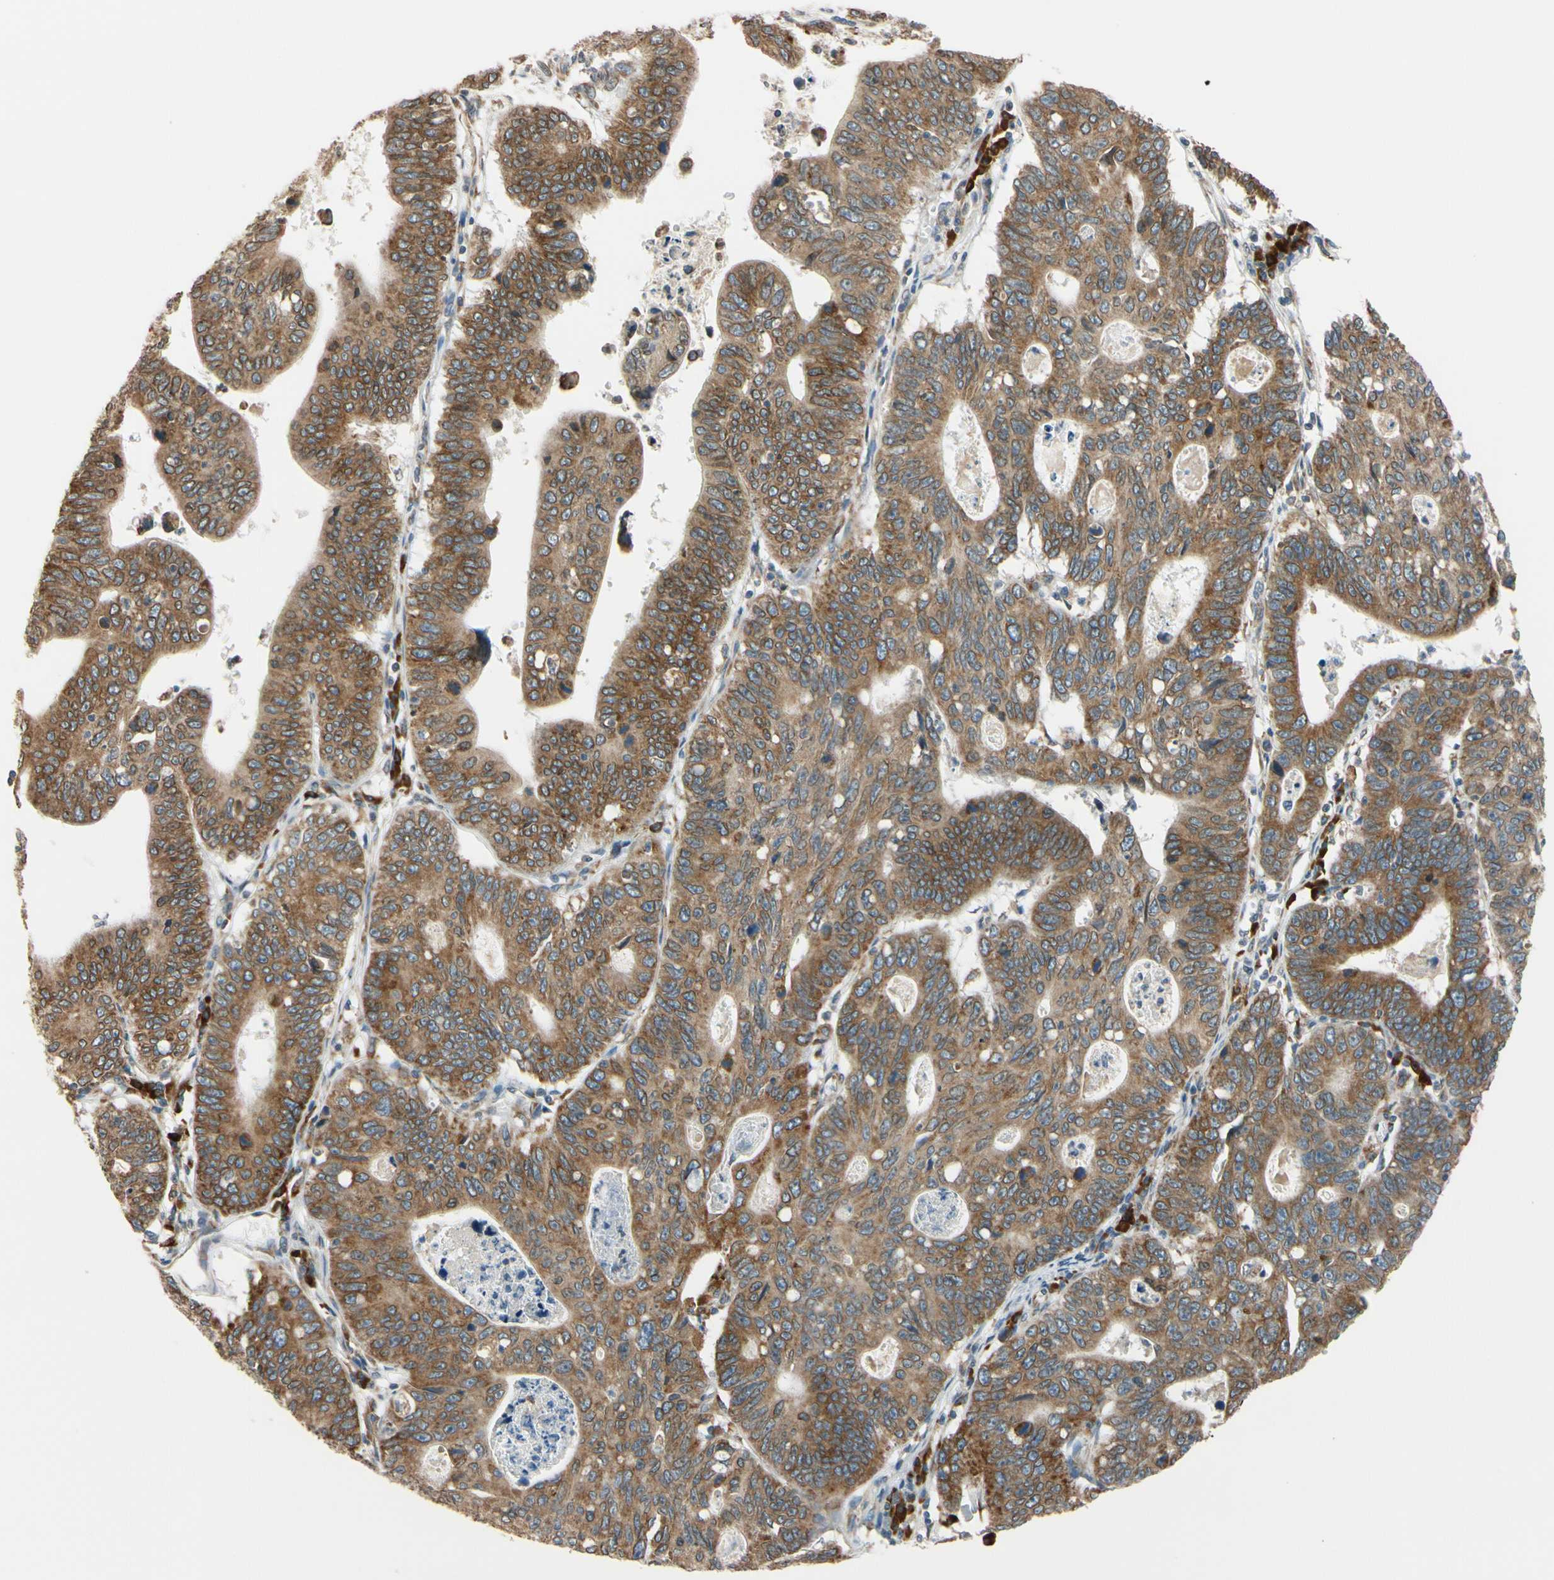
{"staining": {"intensity": "moderate", "quantity": ">75%", "location": "cytoplasmic/membranous"}, "tissue": "stomach cancer", "cell_type": "Tumor cells", "image_type": "cancer", "snomed": [{"axis": "morphology", "description": "Adenocarcinoma, NOS"}, {"axis": "topography", "description": "Stomach"}], "caption": "The immunohistochemical stain shows moderate cytoplasmic/membranous positivity in tumor cells of stomach cancer tissue. Nuclei are stained in blue.", "gene": "RPN2", "patient": {"sex": "male", "age": 59}}